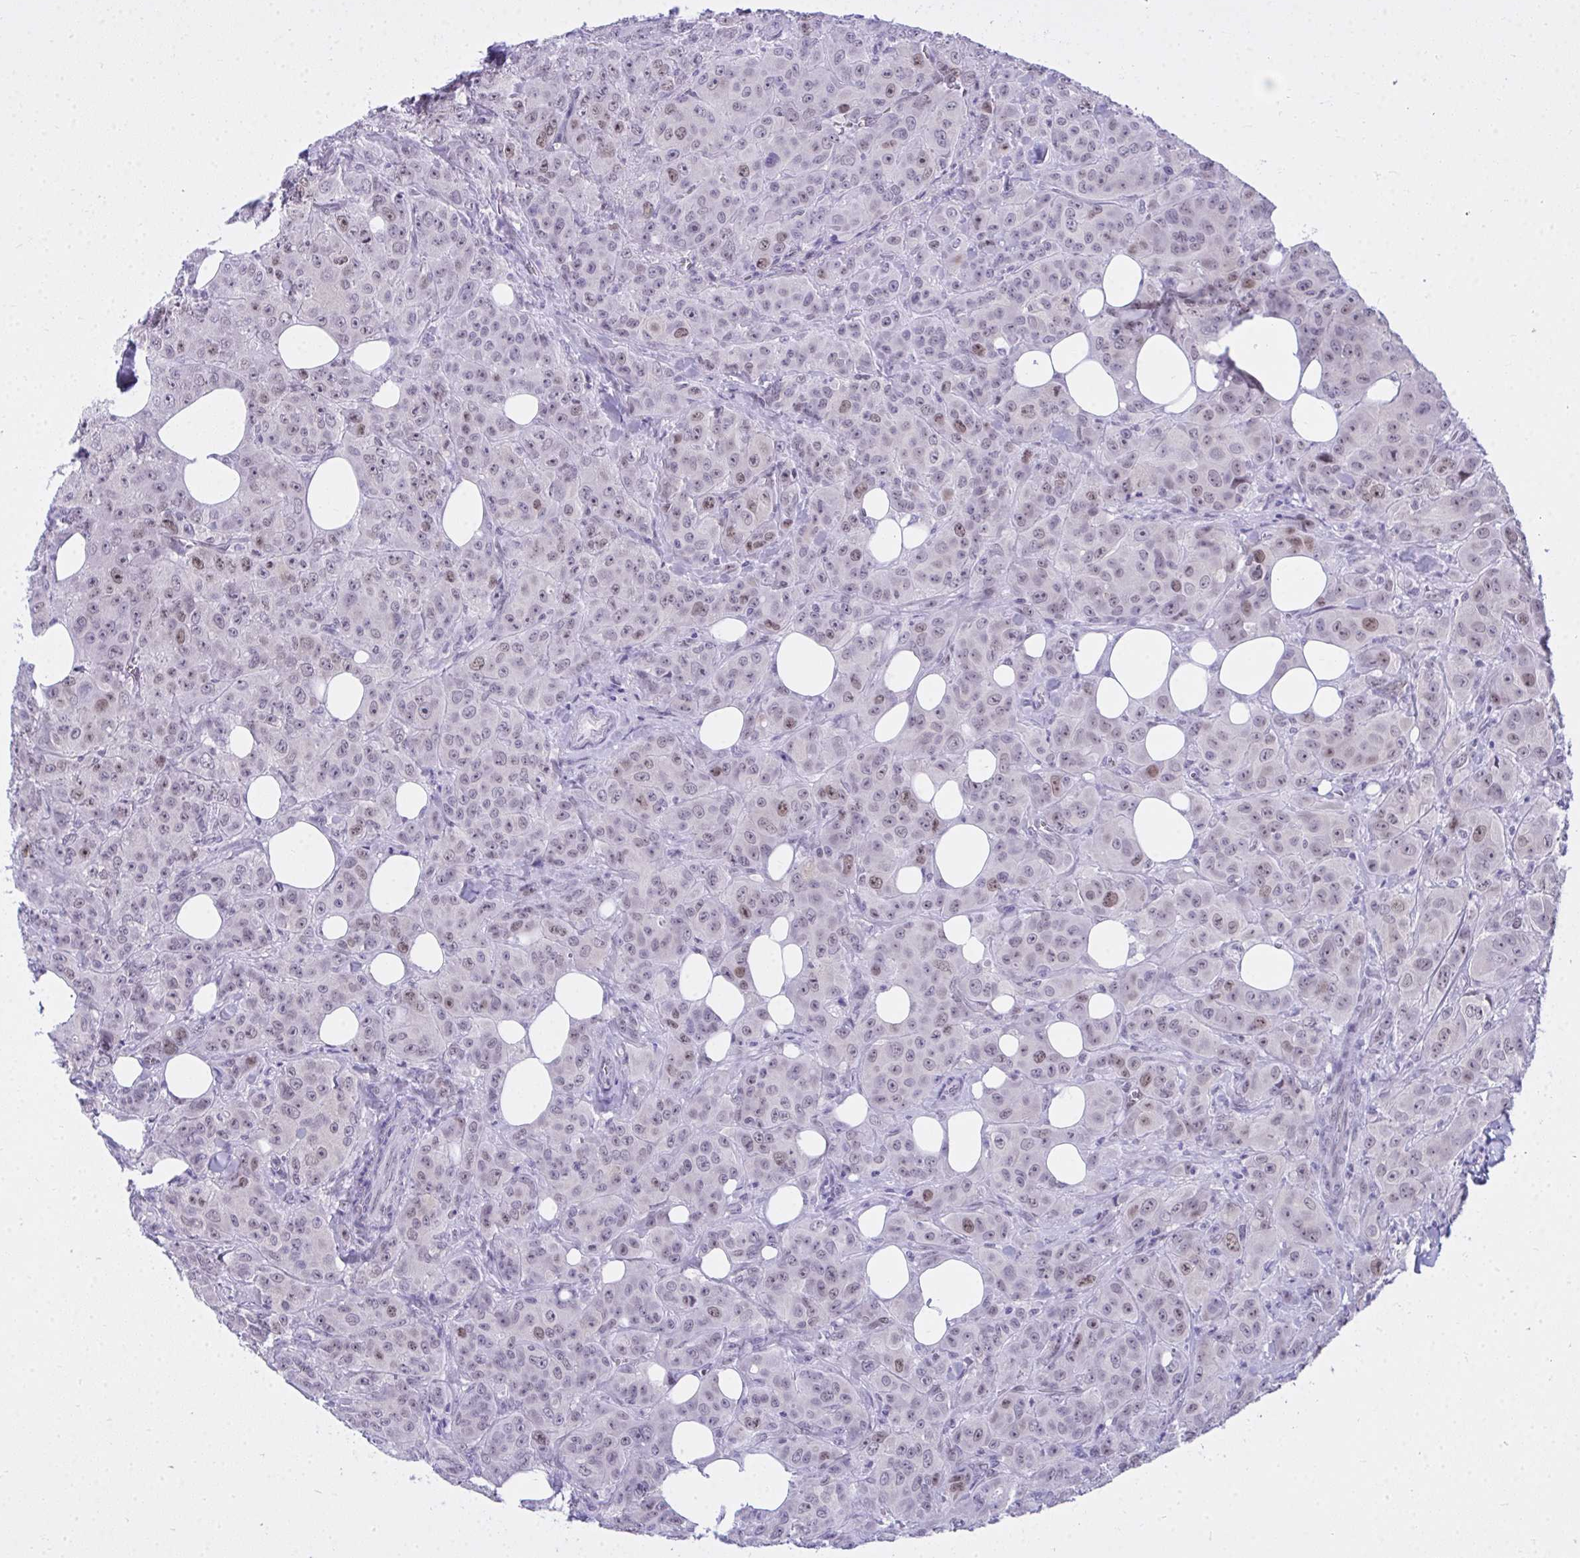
{"staining": {"intensity": "weak", "quantity": "<25%", "location": "nuclear"}, "tissue": "breast cancer", "cell_type": "Tumor cells", "image_type": "cancer", "snomed": [{"axis": "morphology", "description": "Normal tissue, NOS"}, {"axis": "morphology", "description": "Duct carcinoma"}, {"axis": "topography", "description": "Breast"}], "caption": "High magnification brightfield microscopy of invasive ductal carcinoma (breast) stained with DAB (brown) and counterstained with hematoxylin (blue): tumor cells show no significant positivity.", "gene": "TEAD4", "patient": {"sex": "female", "age": 43}}